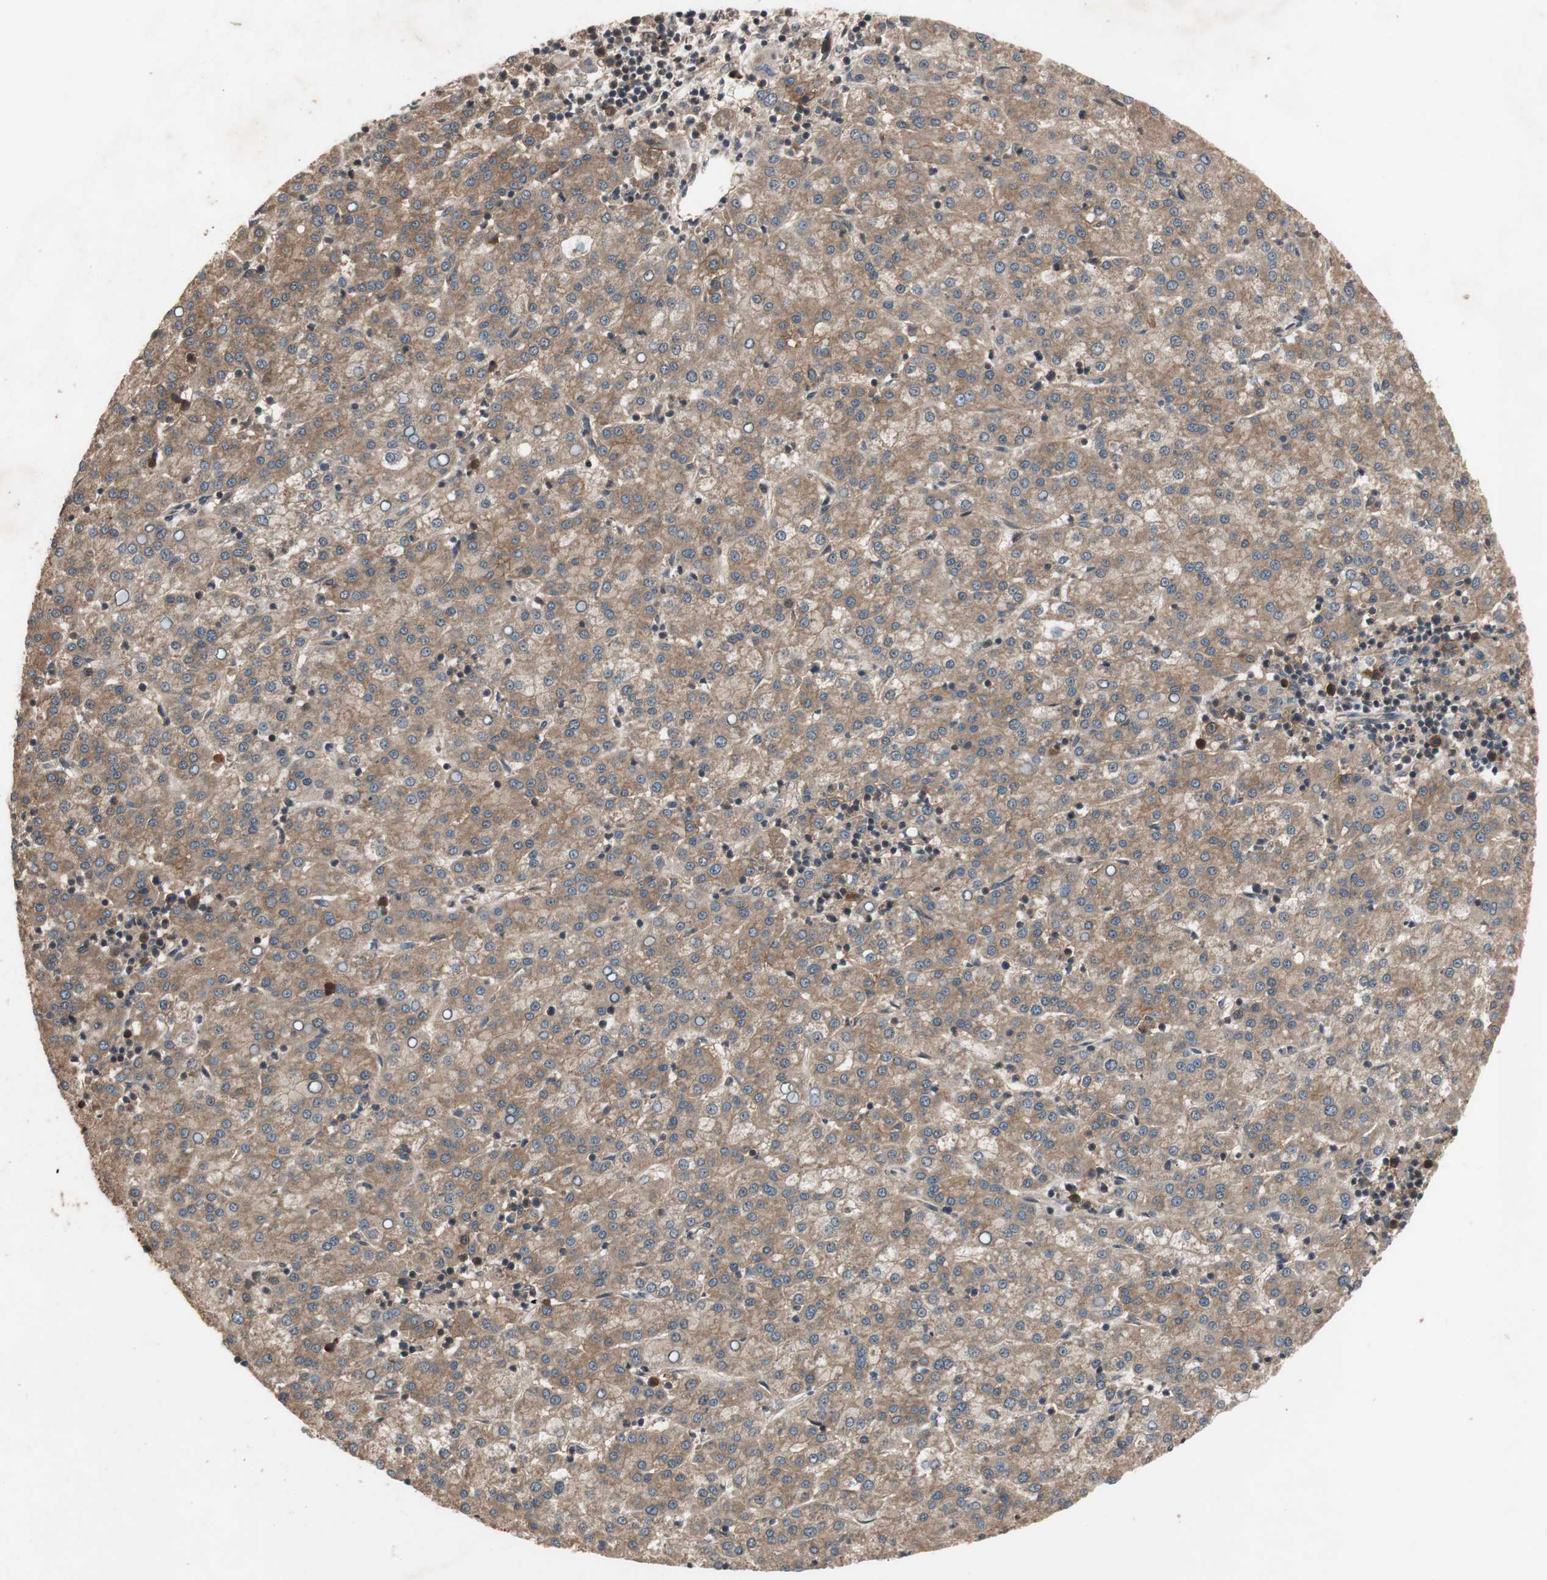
{"staining": {"intensity": "moderate", "quantity": ">75%", "location": "cytoplasmic/membranous"}, "tissue": "liver cancer", "cell_type": "Tumor cells", "image_type": "cancer", "snomed": [{"axis": "morphology", "description": "Carcinoma, Hepatocellular, NOS"}, {"axis": "topography", "description": "Liver"}], "caption": "IHC of human hepatocellular carcinoma (liver) exhibits medium levels of moderate cytoplasmic/membranous expression in approximately >75% of tumor cells.", "gene": "TMEM230", "patient": {"sex": "female", "age": 58}}